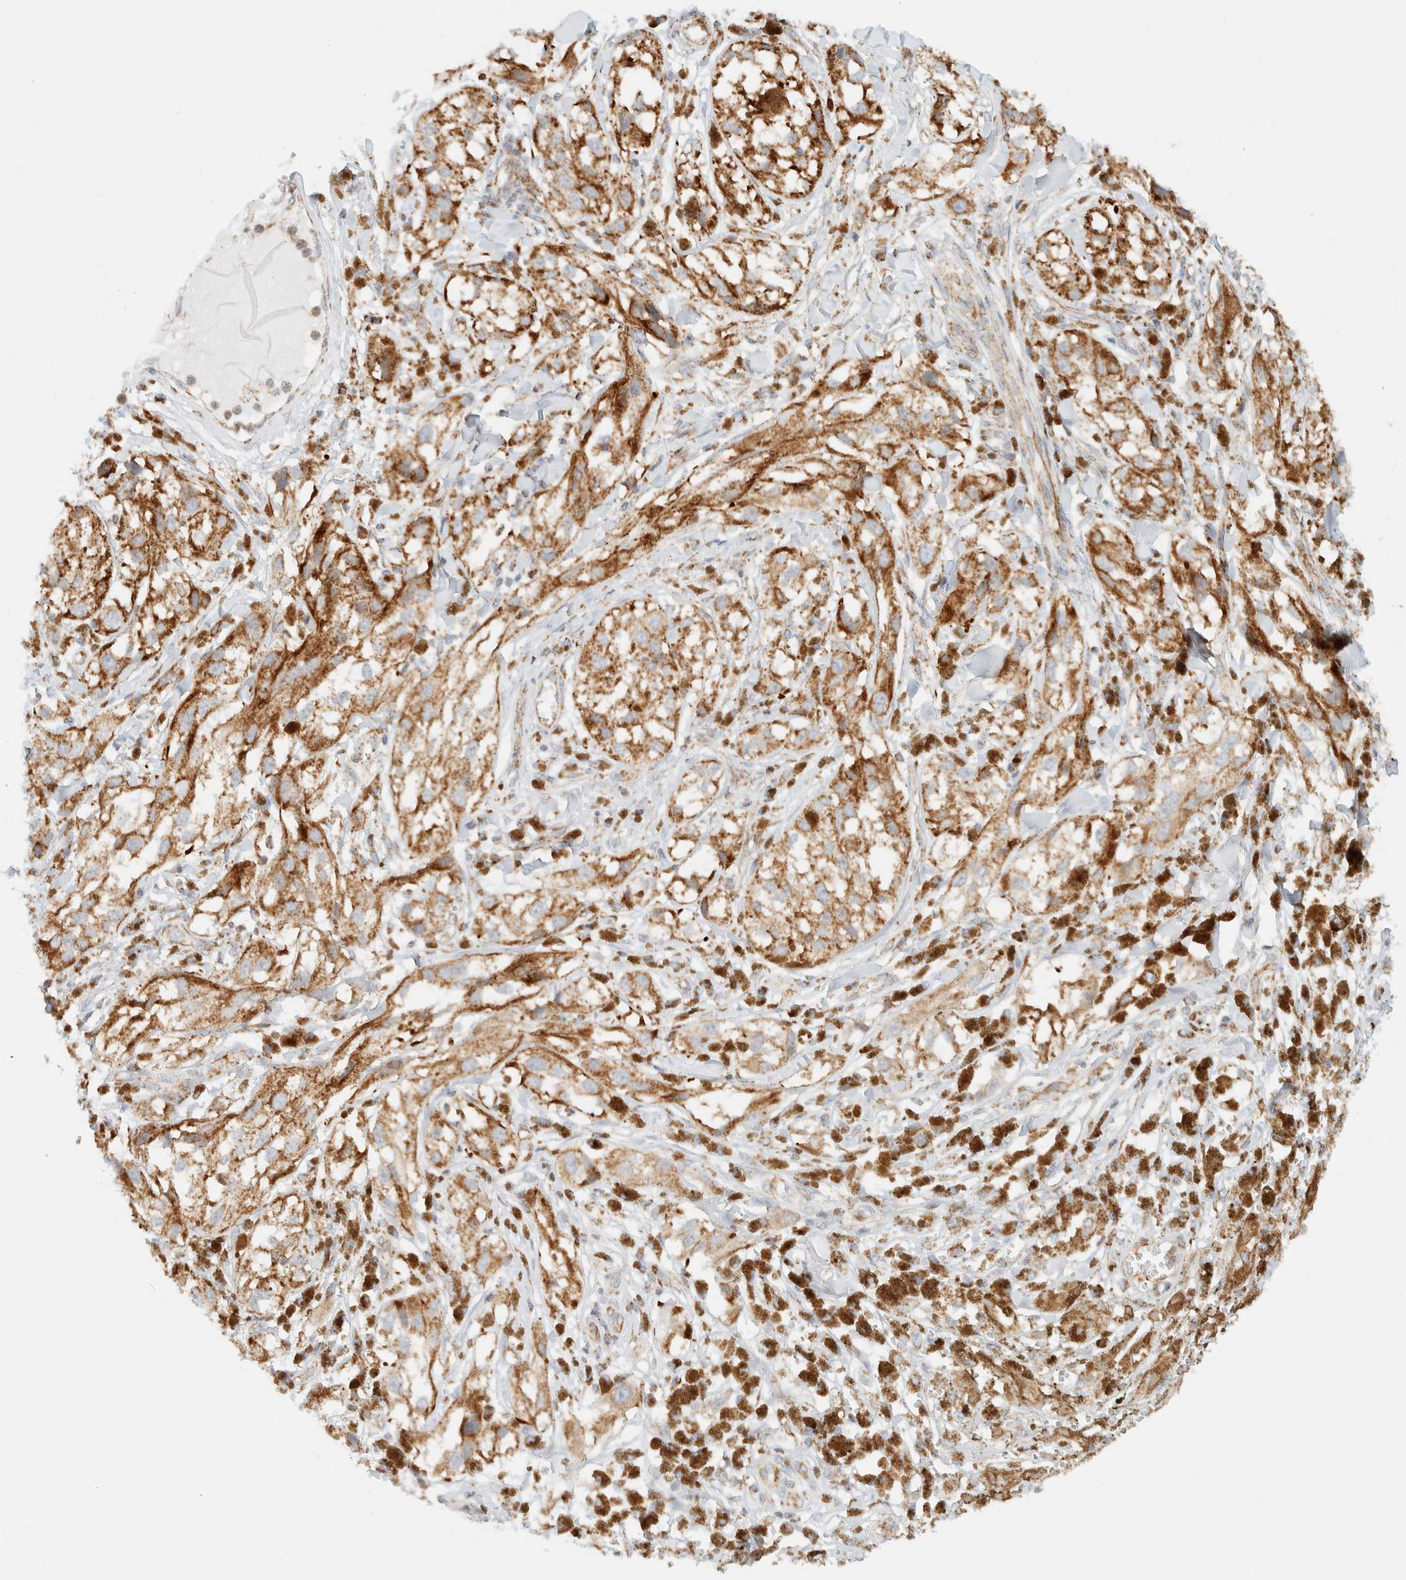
{"staining": {"intensity": "moderate", "quantity": ">75%", "location": "cytoplasmic/membranous"}, "tissue": "melanoma", "cell_type": "Tumor cells", "image_type": "cancer", "snomed": [{"axis": "morphology", "description": "Malignant melanoma, NOS"}, {"axis": "topography", "description": "Skin"}], "caption": "Moderate cytoplasmic/membranous protein expression is seen in approximately >75% of tumor cells in malignant melanoma.", "gene": "KIFAP3", "patient": {"sex": "male", "age": 88}}